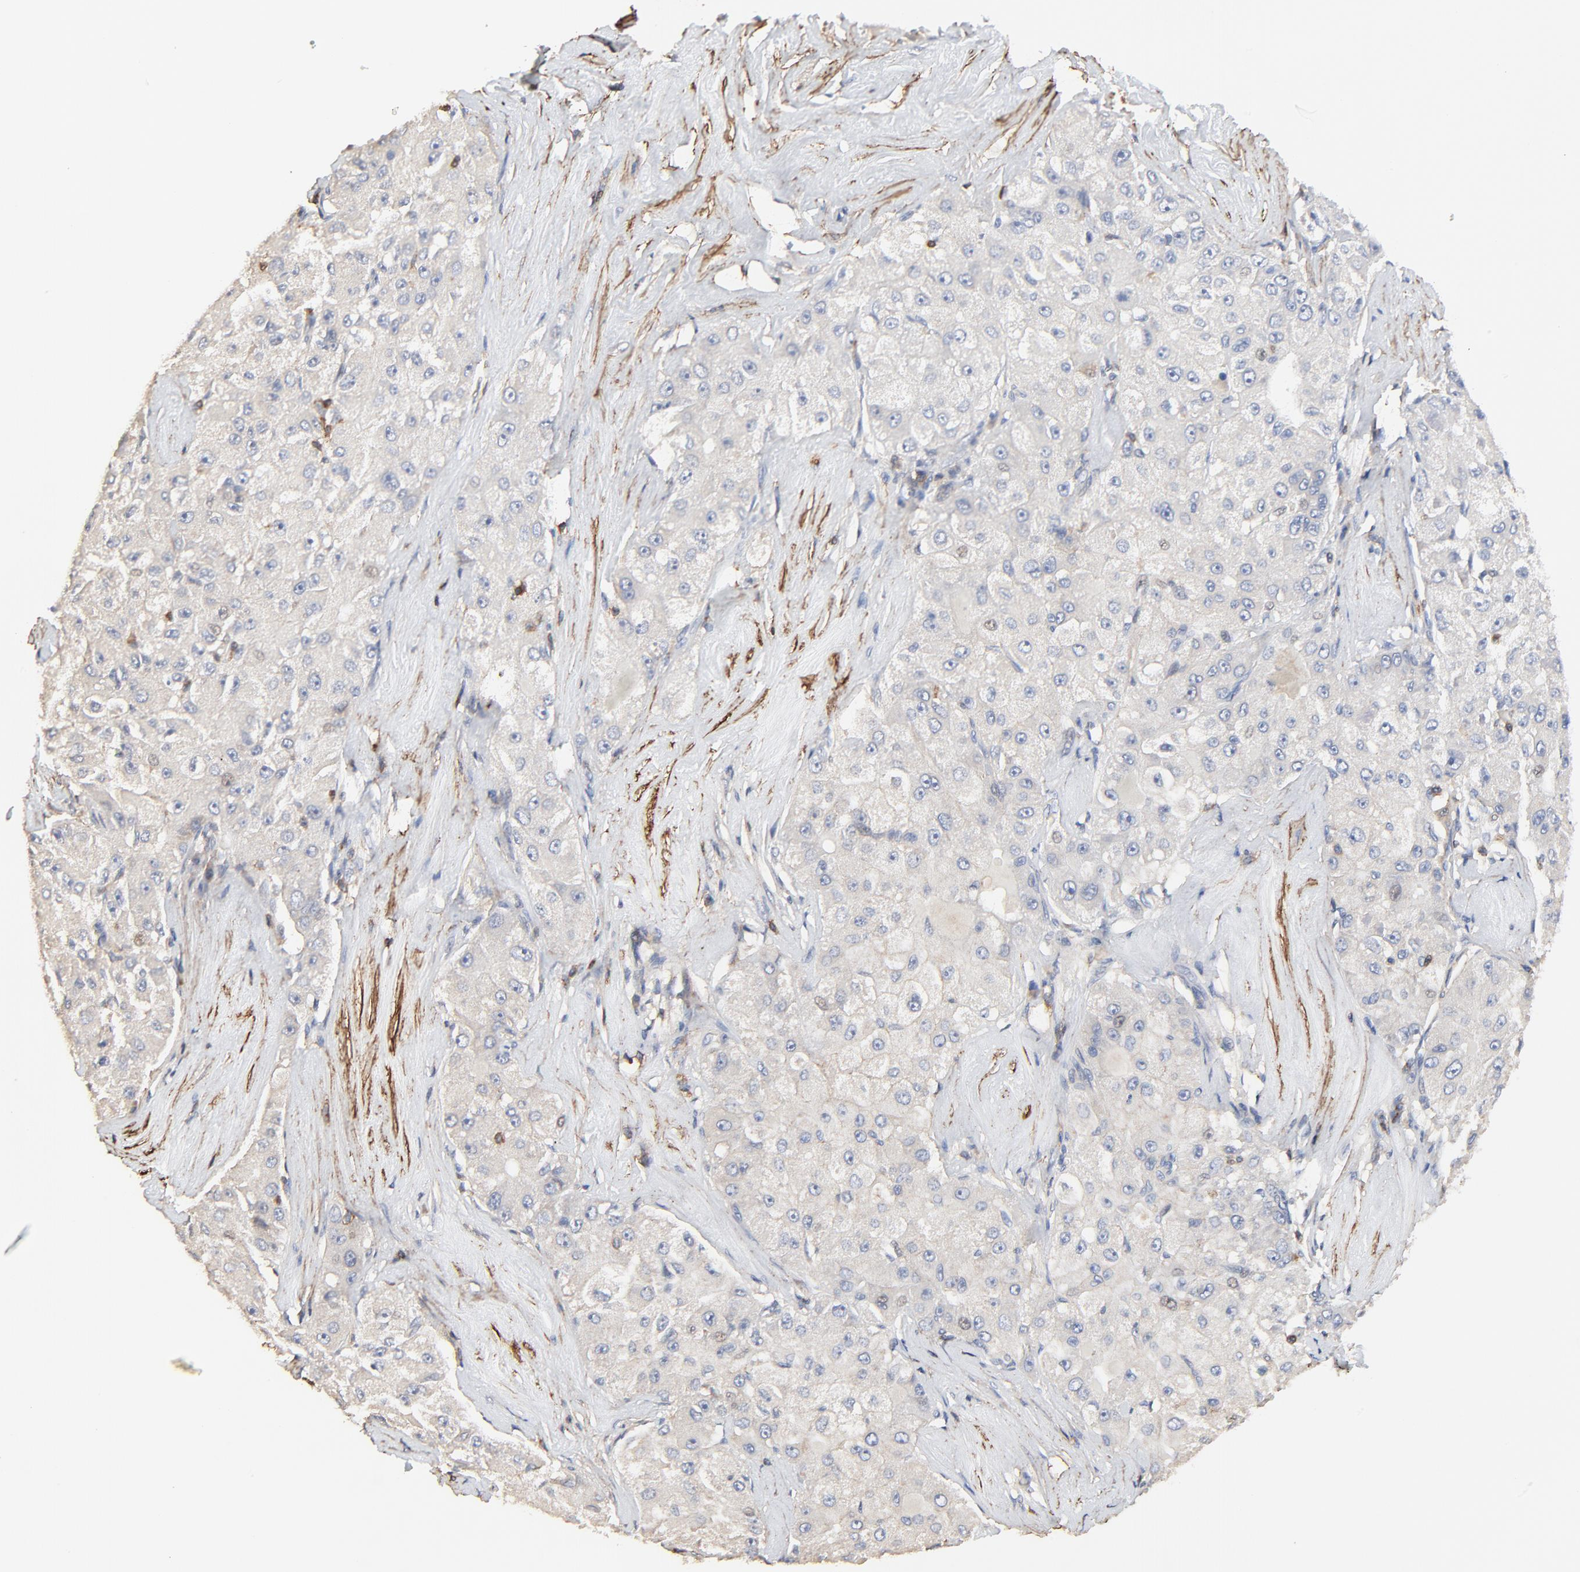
{"staining": {"intensity": "negative", "quantity": "none", "location": "none"}, "tissue": "liver cancer", "cell_type": "Tumor cells", "image_type": "cancer", "snomed": [{"axis": "morphology", "description": "Carcinoma, Hepatocellular, NOS"}, {"axis": "topography", "description": "Liver"}], "caption": "A histopathology image of human liver hepatocellular carcinoma is negative for staining in tumor cells. Brightfield microscopy of IHC stained with DAB (3,3'-diaminobenzidine) (brown) and hematoxylin (blue), captured at high magnification.", "gene": "SKAP1", "patient": {"sex": "male", "age": 80}}